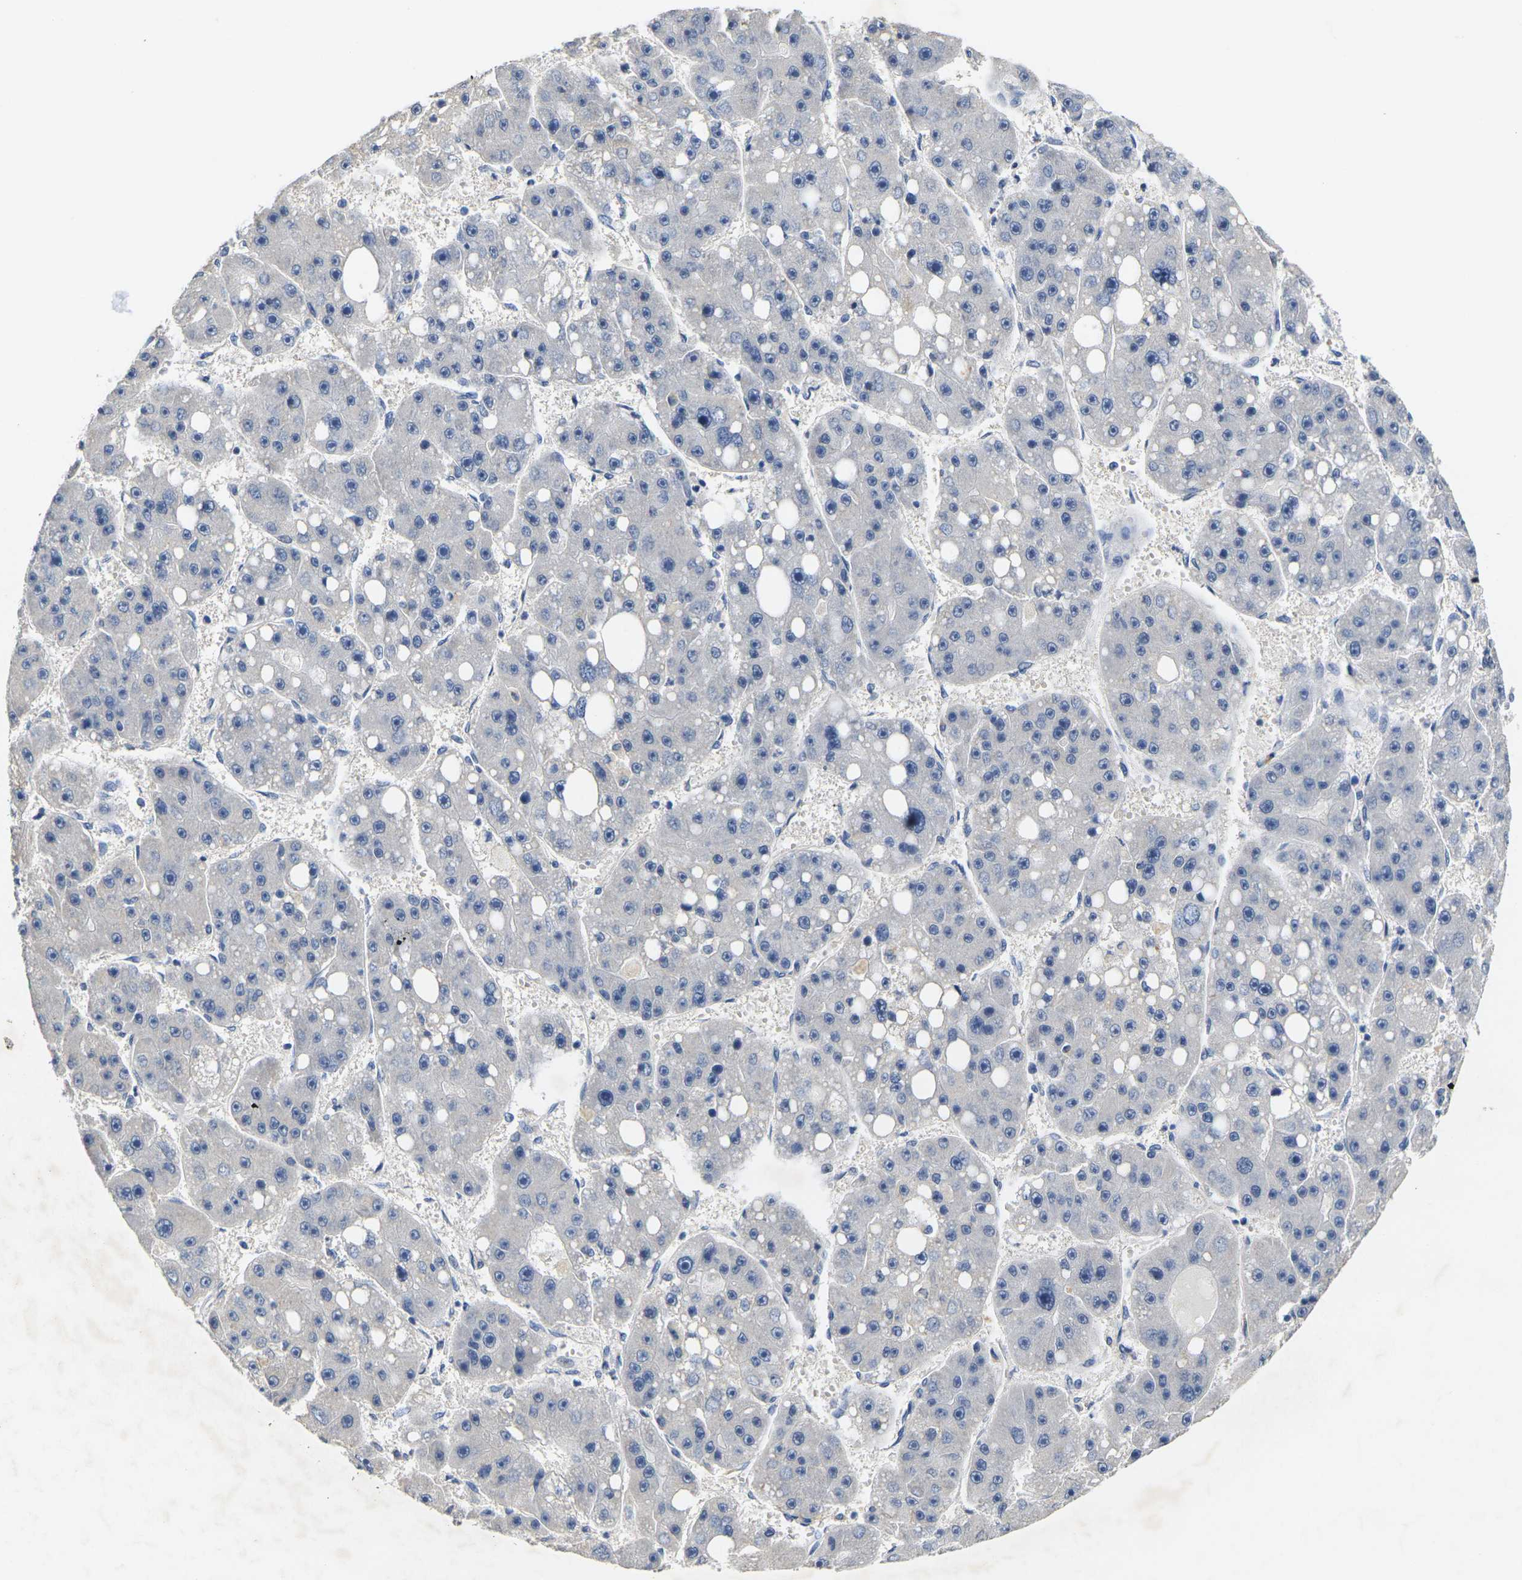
{"staining": {"intensity": "negative", "quantity": "none", "location": "none"}, "tissue": "liver cancer", "cell_type": "Tumor cells", "image_type": "cancer", "snomed": [{"axis": "morphology", "description": "Carcinoma, Hepatocellular, NOS"}, {"axis": "topography", "description": "Liver"}], "caption": "Immunohistochemistry (IHC) histopathology image of hepatocellular carcinoma (liver) stained for a protein (brown), which demonstrates no expression in tumor cells.", "gene": "NOCT", "patient": {"sex": "female", "age": 61}}